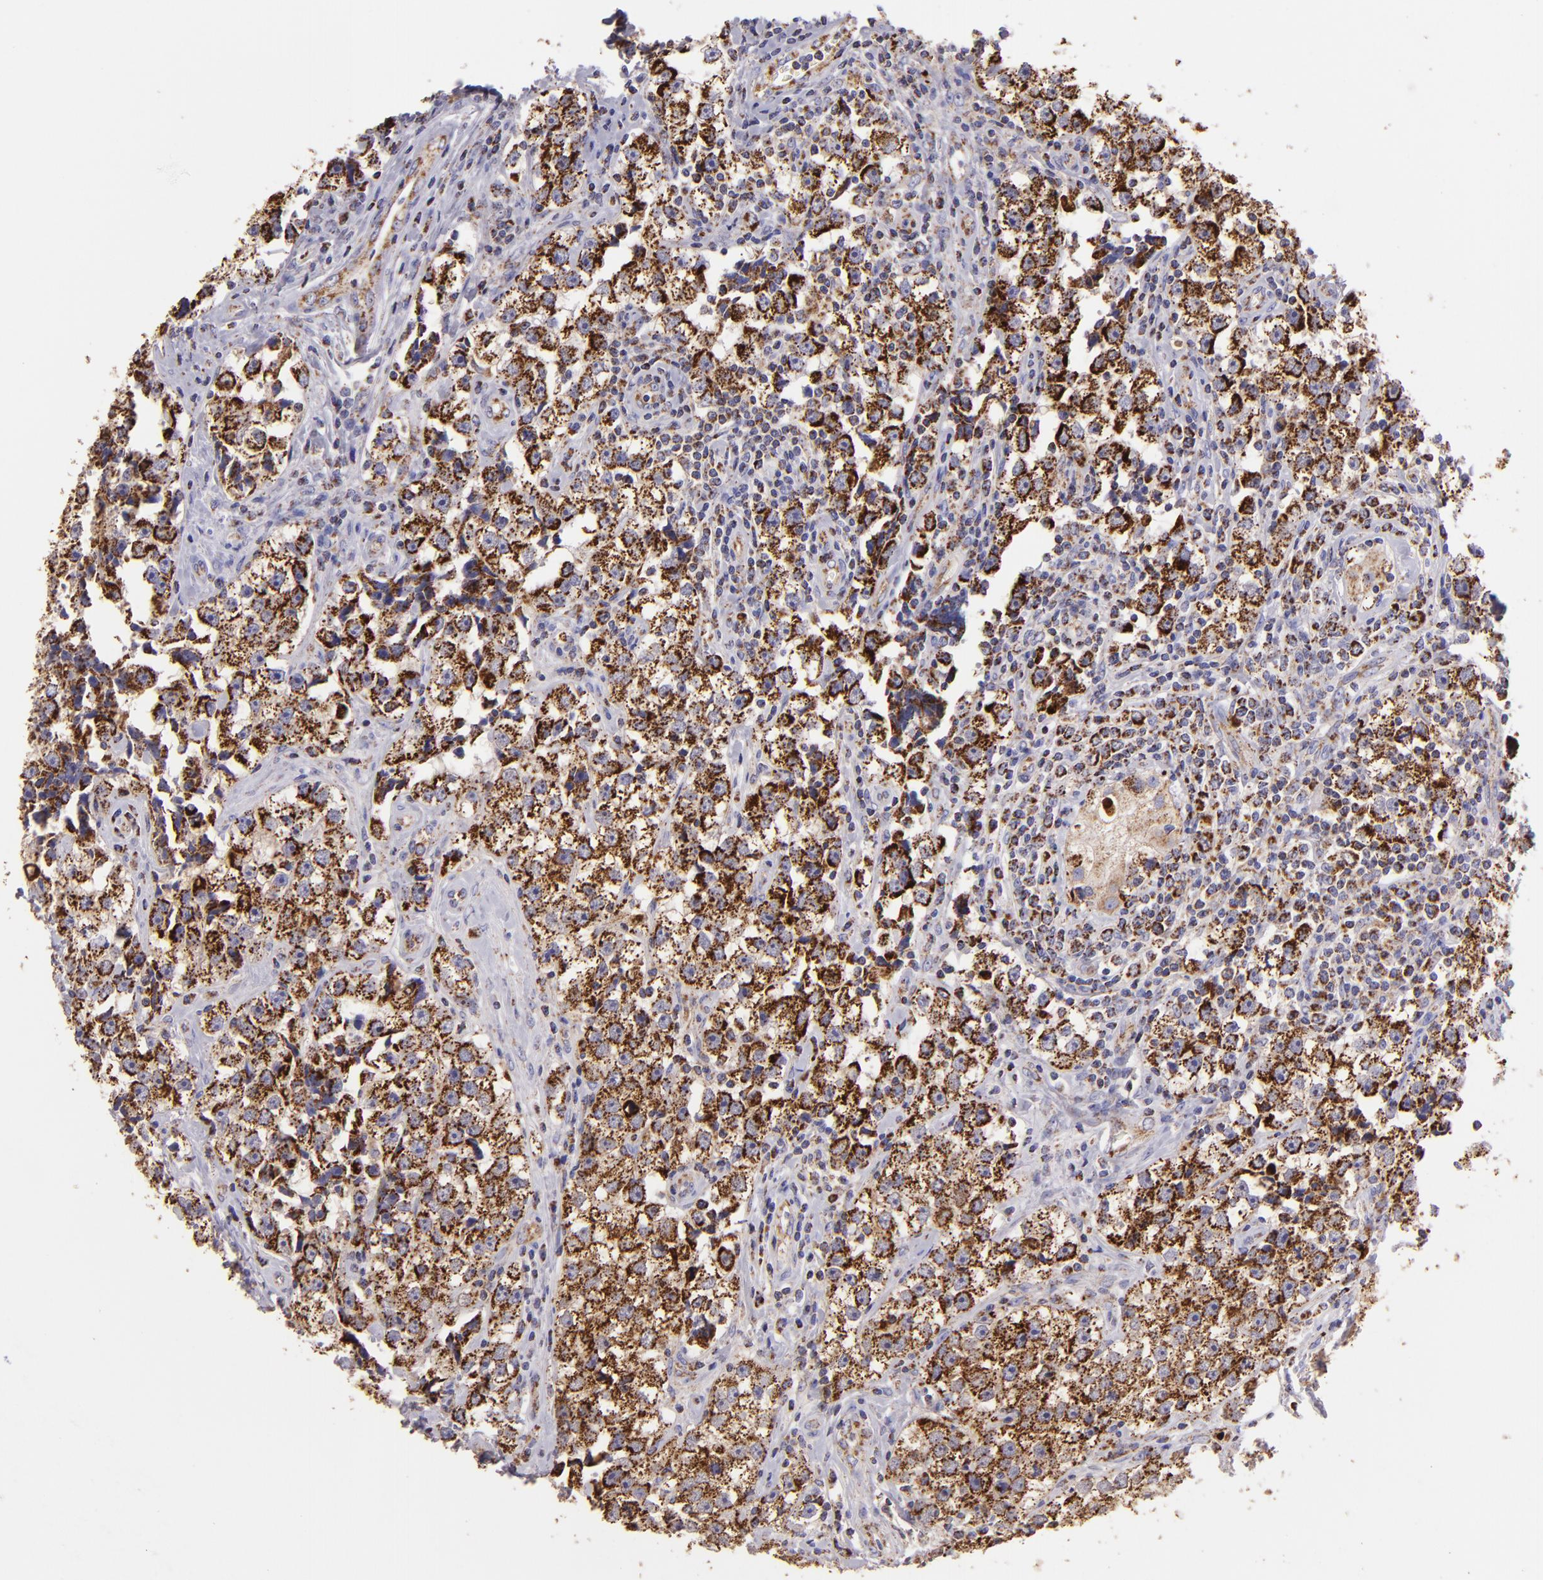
{"staining": {"intensity": "moderate", "quantity": ">75%", "location": "cytoplasmic/membranous"}, "tissue": "testis cancer", "cell_type": "Tumor cells", "image_type": "cancer", "snomed": [{"axis": "morphology", "description": "Seminoma, NOS"}, {"axis": "topography", "description": "Testis"}], "caption": "Immunohistochemistry of seminoma (testis) shows medium levels of moderate cytoplasmic/membranous staining in approximately >75% of tumor cells. (DAB (3,3'-diaminobenzidine) = brown stain, brightfield microscopy at high magnification).", "gene": "HSPD1", "patient": {"sex": "male", "age": 32}}